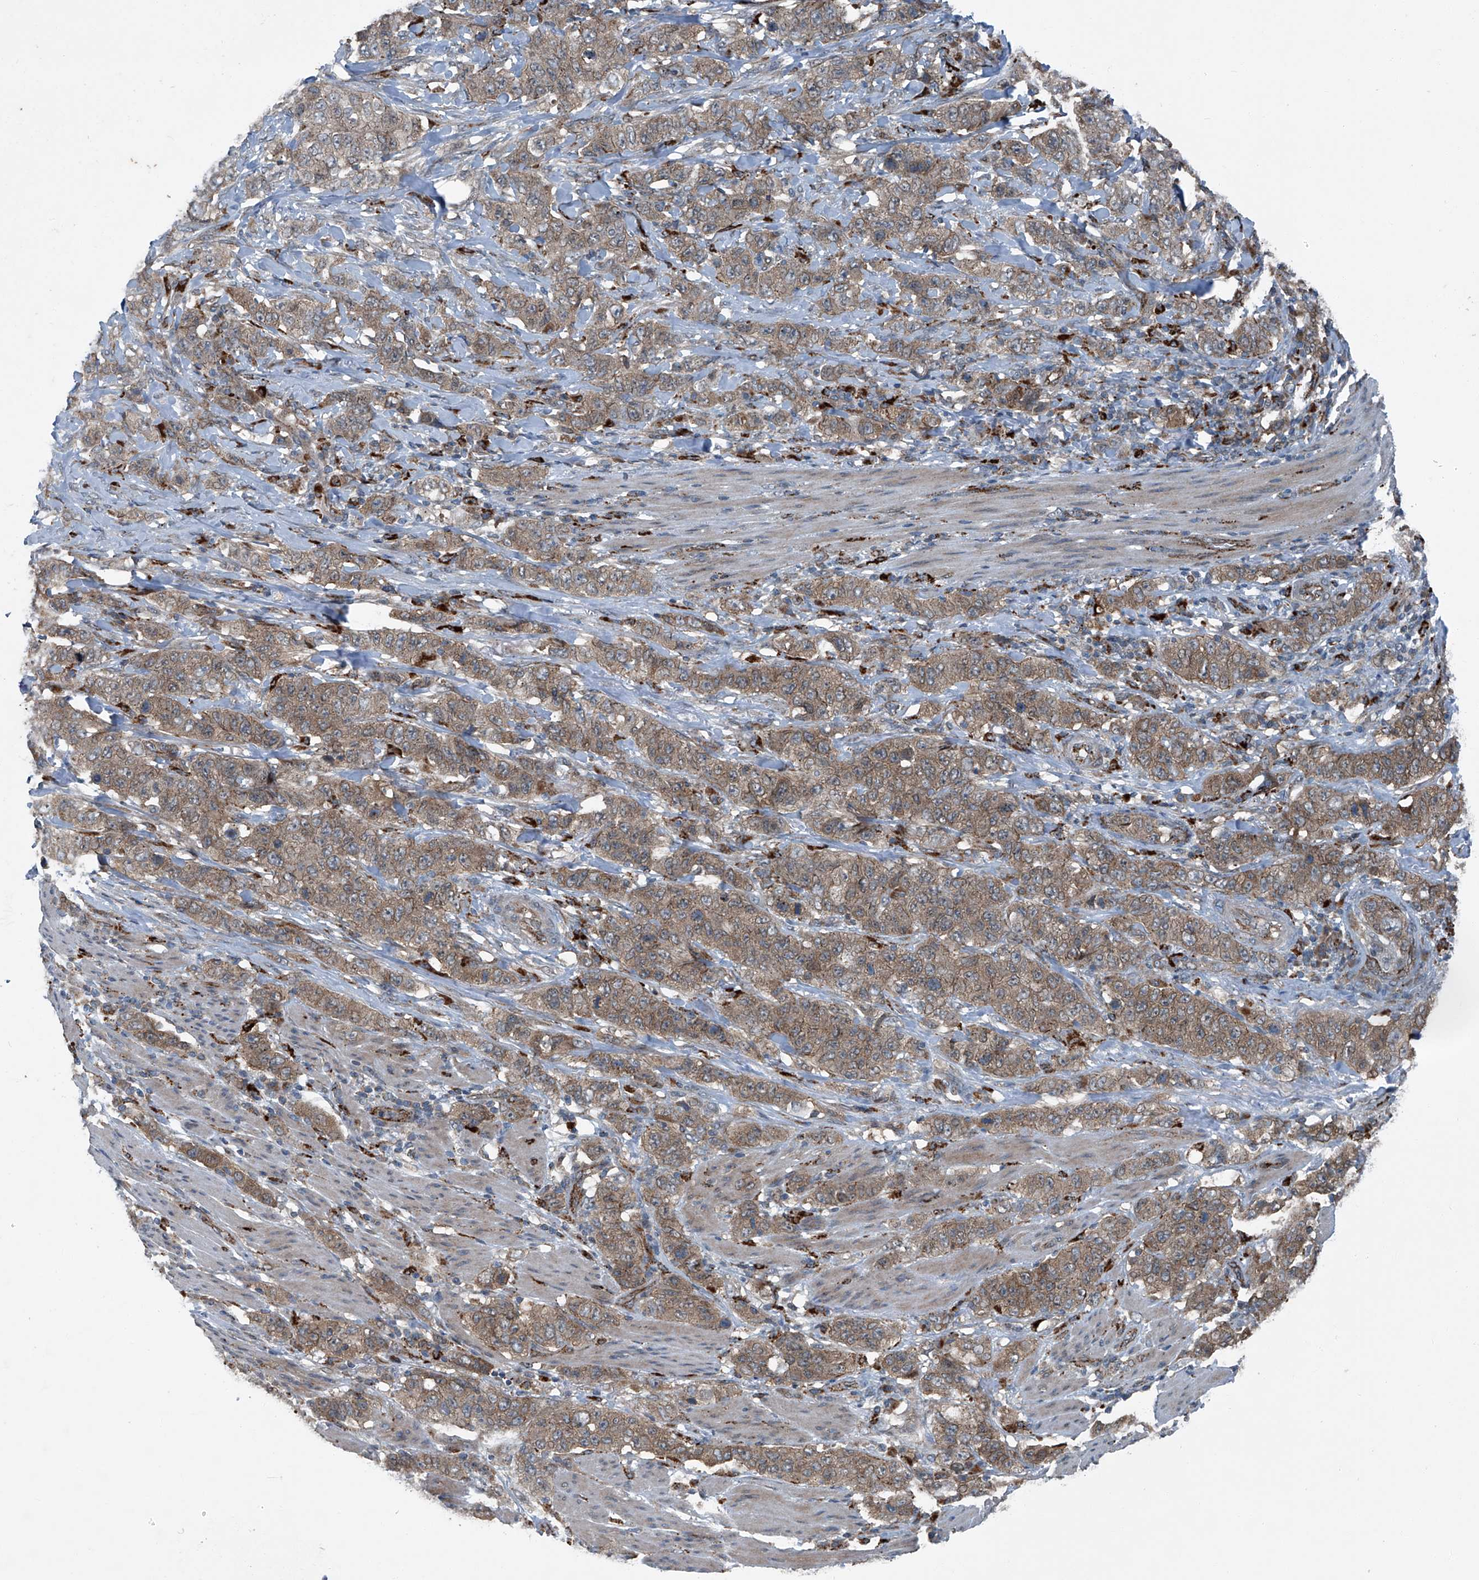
{"staining": {"intensity": "weak", "quantity": ">75%", "location": "cytoplasmic/membranous"}, "tissue": "stomach cancer", "cell_type": "Tumor cells", "image_type": "cancer", "snomed": [{"axis": "morphology", "description": "Adenocarcinoma, NOS"}, {"axis": "topography", "description": "Stomach"}], "caption": "The image displays staining of stomach adenocarcinoma, revealing weak cytoplasmic/membranous protein staining (brown color) within tumor cells.", "gene": "SENP2", "patient": {"sex": "male", "age": 48}}